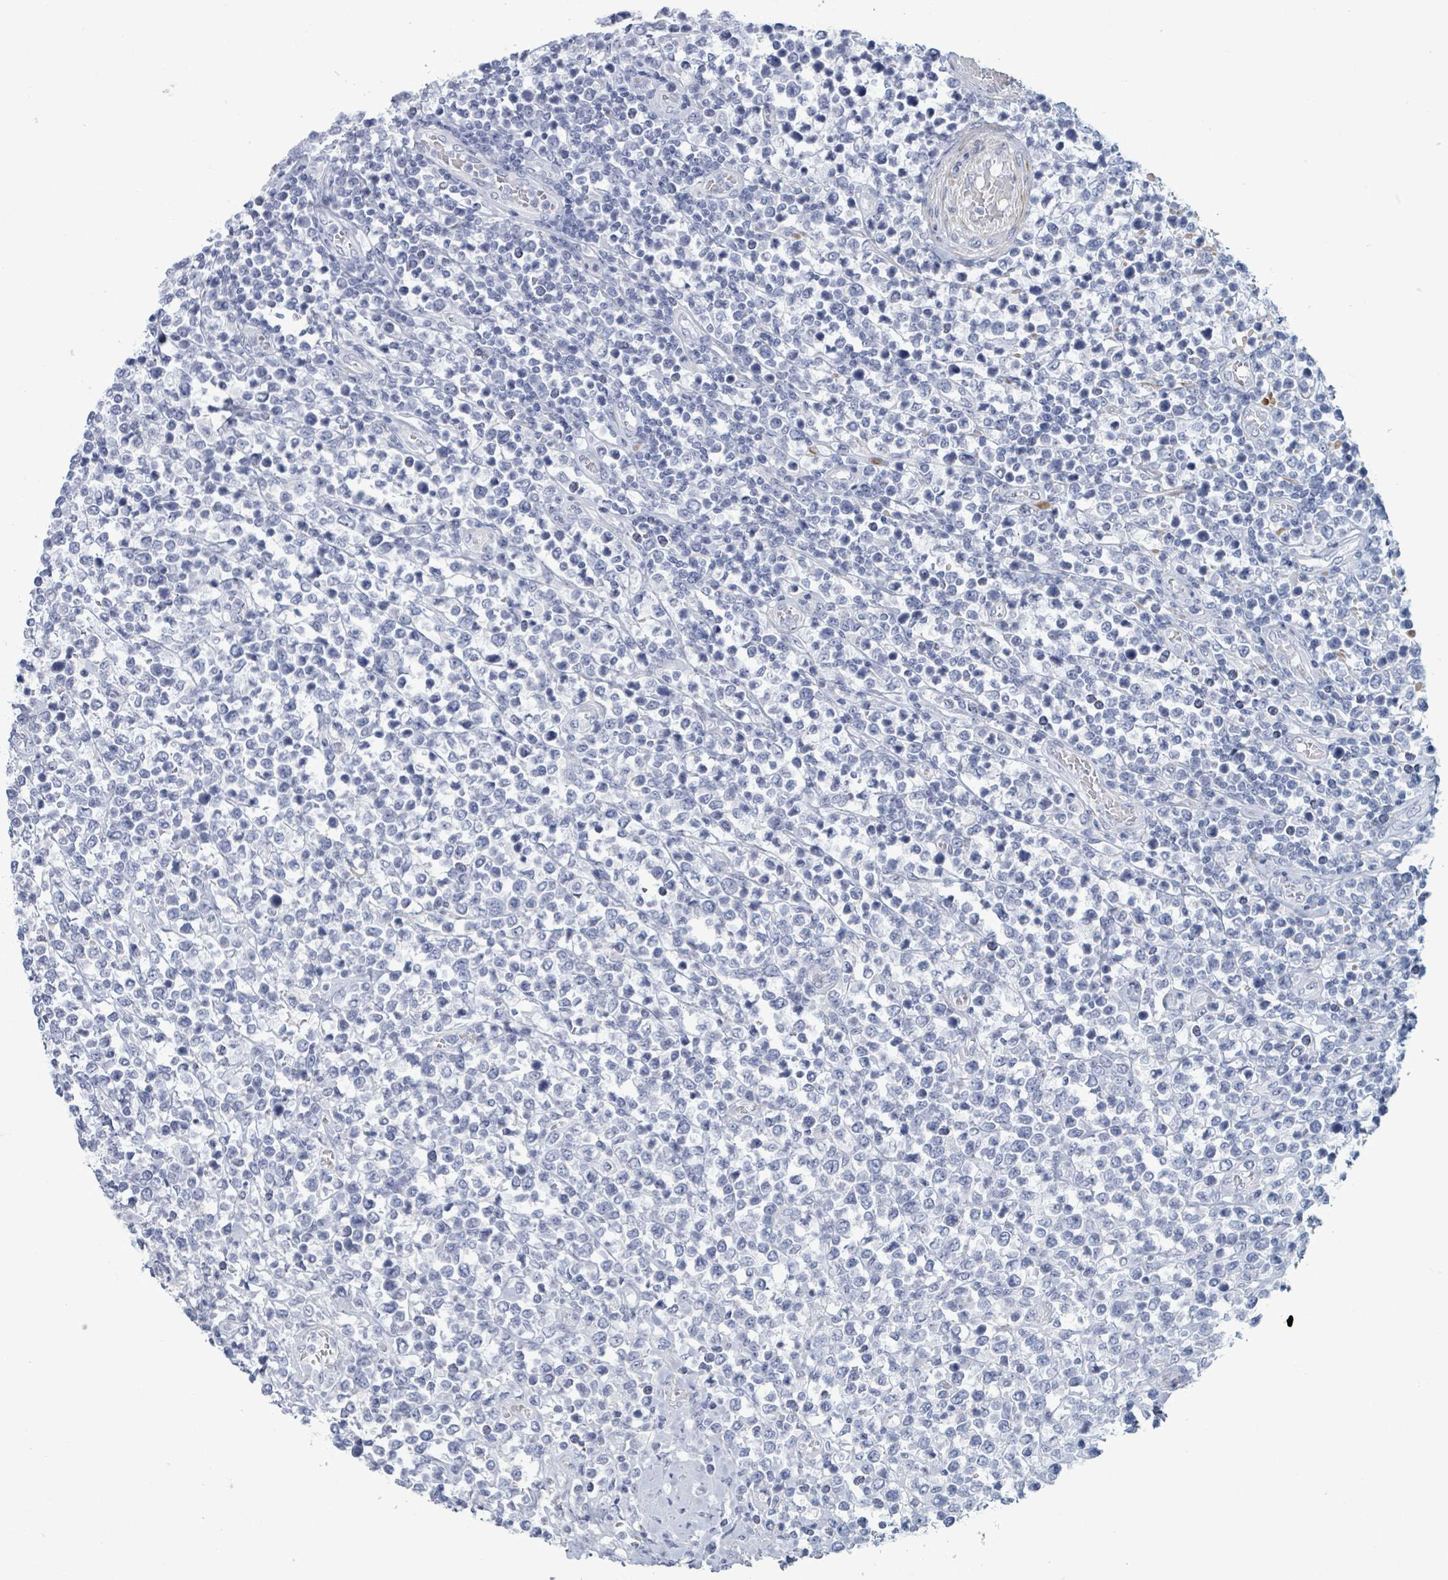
{"staining": {"intensity": "negative", "quantity": "none", "location": "none"}, "tissue": "lymphoma", "cell_type": "Tumor cells", "image_type": "cancer", "snomed": [{"axis": "morphology", "description": "Malignant lymphoma, non-Hodgkin's type, High grade"}, {"axis": "topography", "description": "Soft tissue"}], "caption": "A high-resolution histopathology image shows IHC staining of malignant lymphoma, non-Hodgkin's type (high-grade), which reveals no significant staining in tumor cells.", "gene": "ZNF771", "patient": {"sex": "female", "age": 56}}